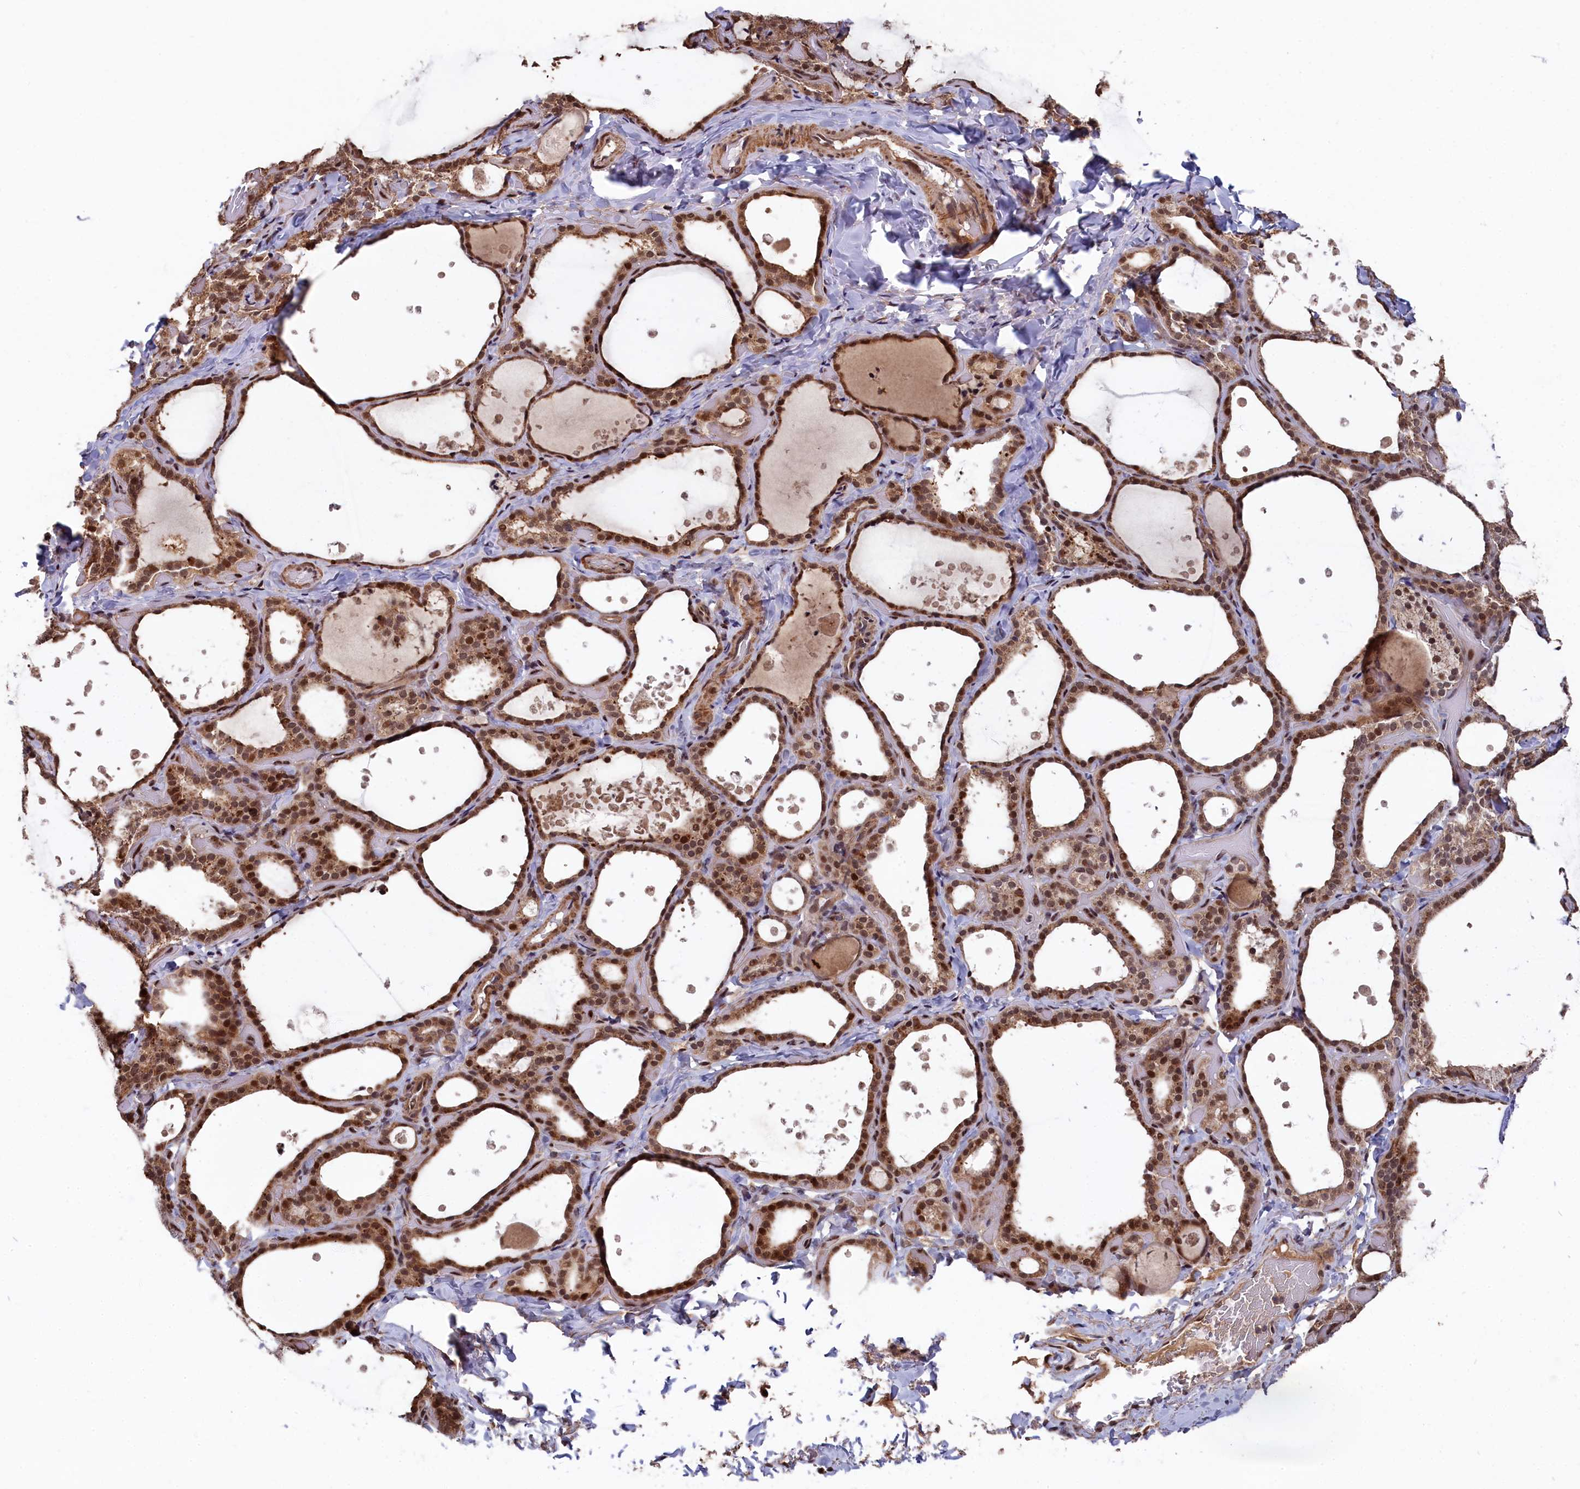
{"staining": {"intensity": "strong", "quantity": ">75%", "location": "cytoplasmic/membranous,nuclear"}, "tissue": "thyroid gland", "cell_type": "Glandular cells", "image_type": "normal", "snomed": [{"axis": "morphology", "description": "Normal tissue, NOS"}, {"axis": "topography", "description": "Thyroid gland"}], "caption": "Immunohistochemistry (IHC) micrograph of normal thyroid gland stained for a protein (brown), which displays high levels of strong cytoplasmic/membranous,nuclear staining in about >75% of glandular cells.", "gene": "CLPX", "patient": {"sex": "female", "age": 44}}